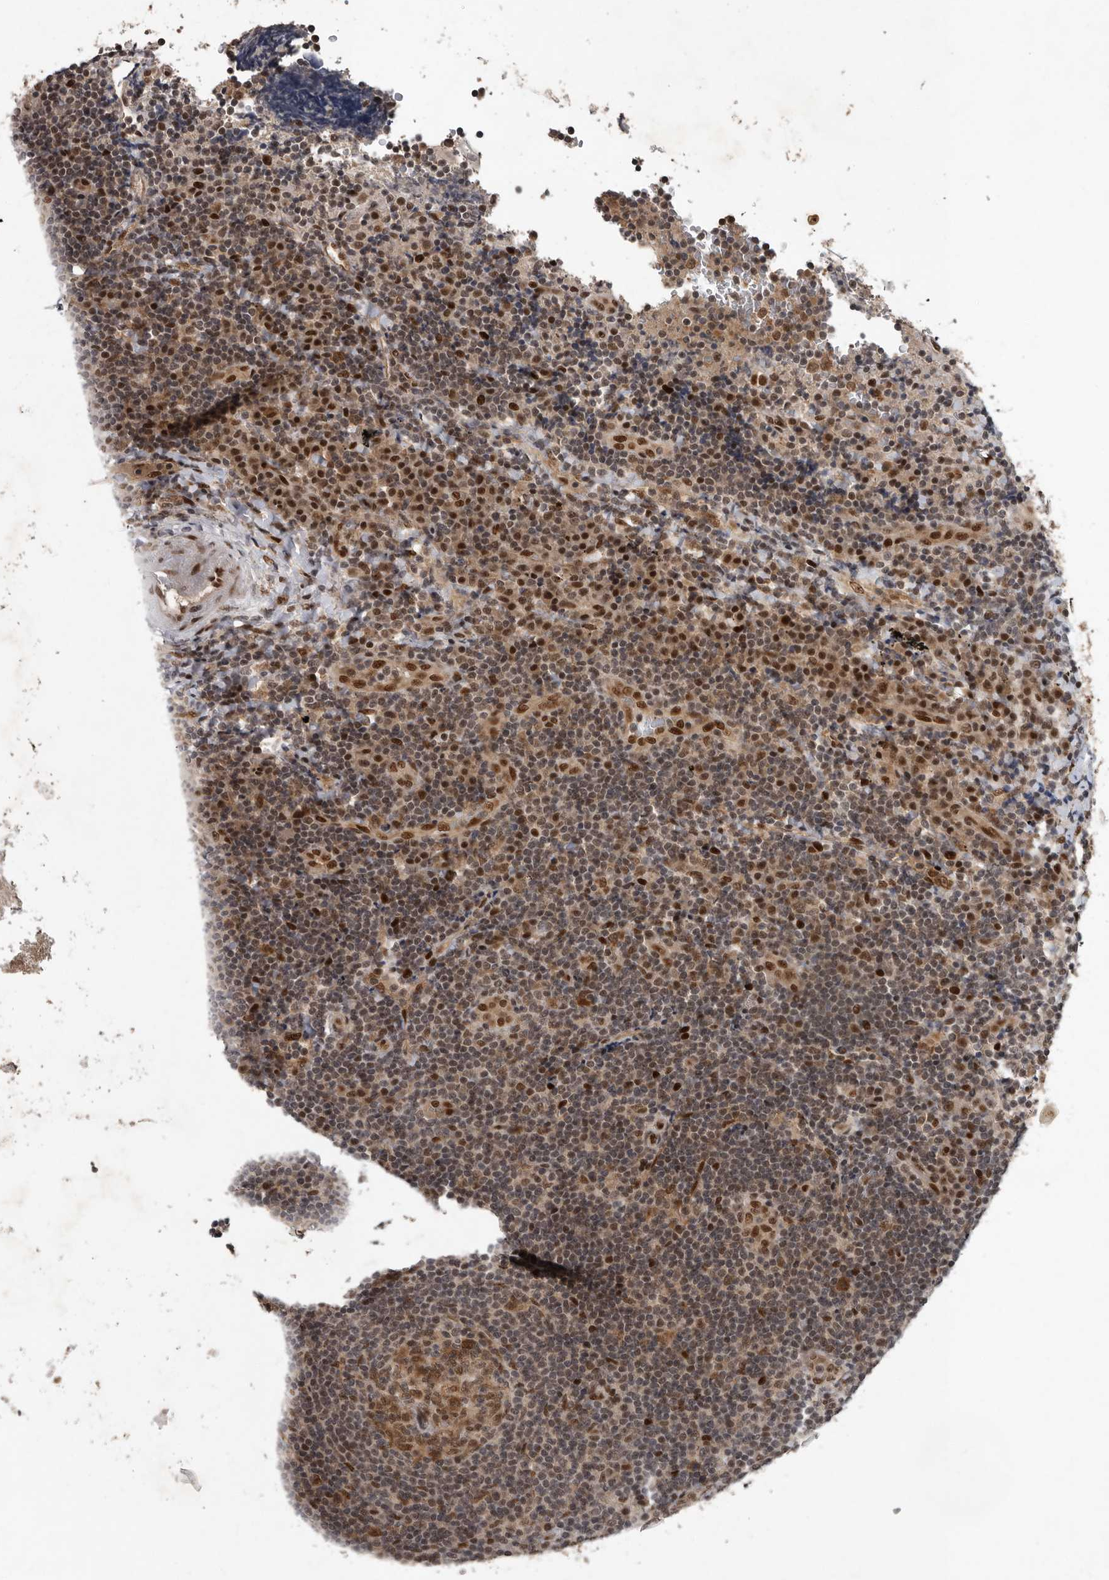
{"staining": {"intensity": "weak", "quantity": "25%-75%", "location": "nuclear"}, "tissue": "lymphoma", "cell_type": "Tumor cells", "image_type": "cancer", "snomed": [{"axis": "morphology", "description": "Malignant lymphoma, non-Hodgkin's type, High grade"}, {"axis": "topography", "description": "Tonsil"}], "caption": "High-grade malignant lymphoma, non-Hodgkin's type stained with DAB (3,3'-diaminobenzidine) IHC shows low levels of weak nuclear staining in approximately 25%-75% of tumor cells. Immunohistochemistry (ihc) stains the protein in brown and the nuclei are stained blue.", "gene": "CDC27", "patient": {"sex": "female", "age": 36}}